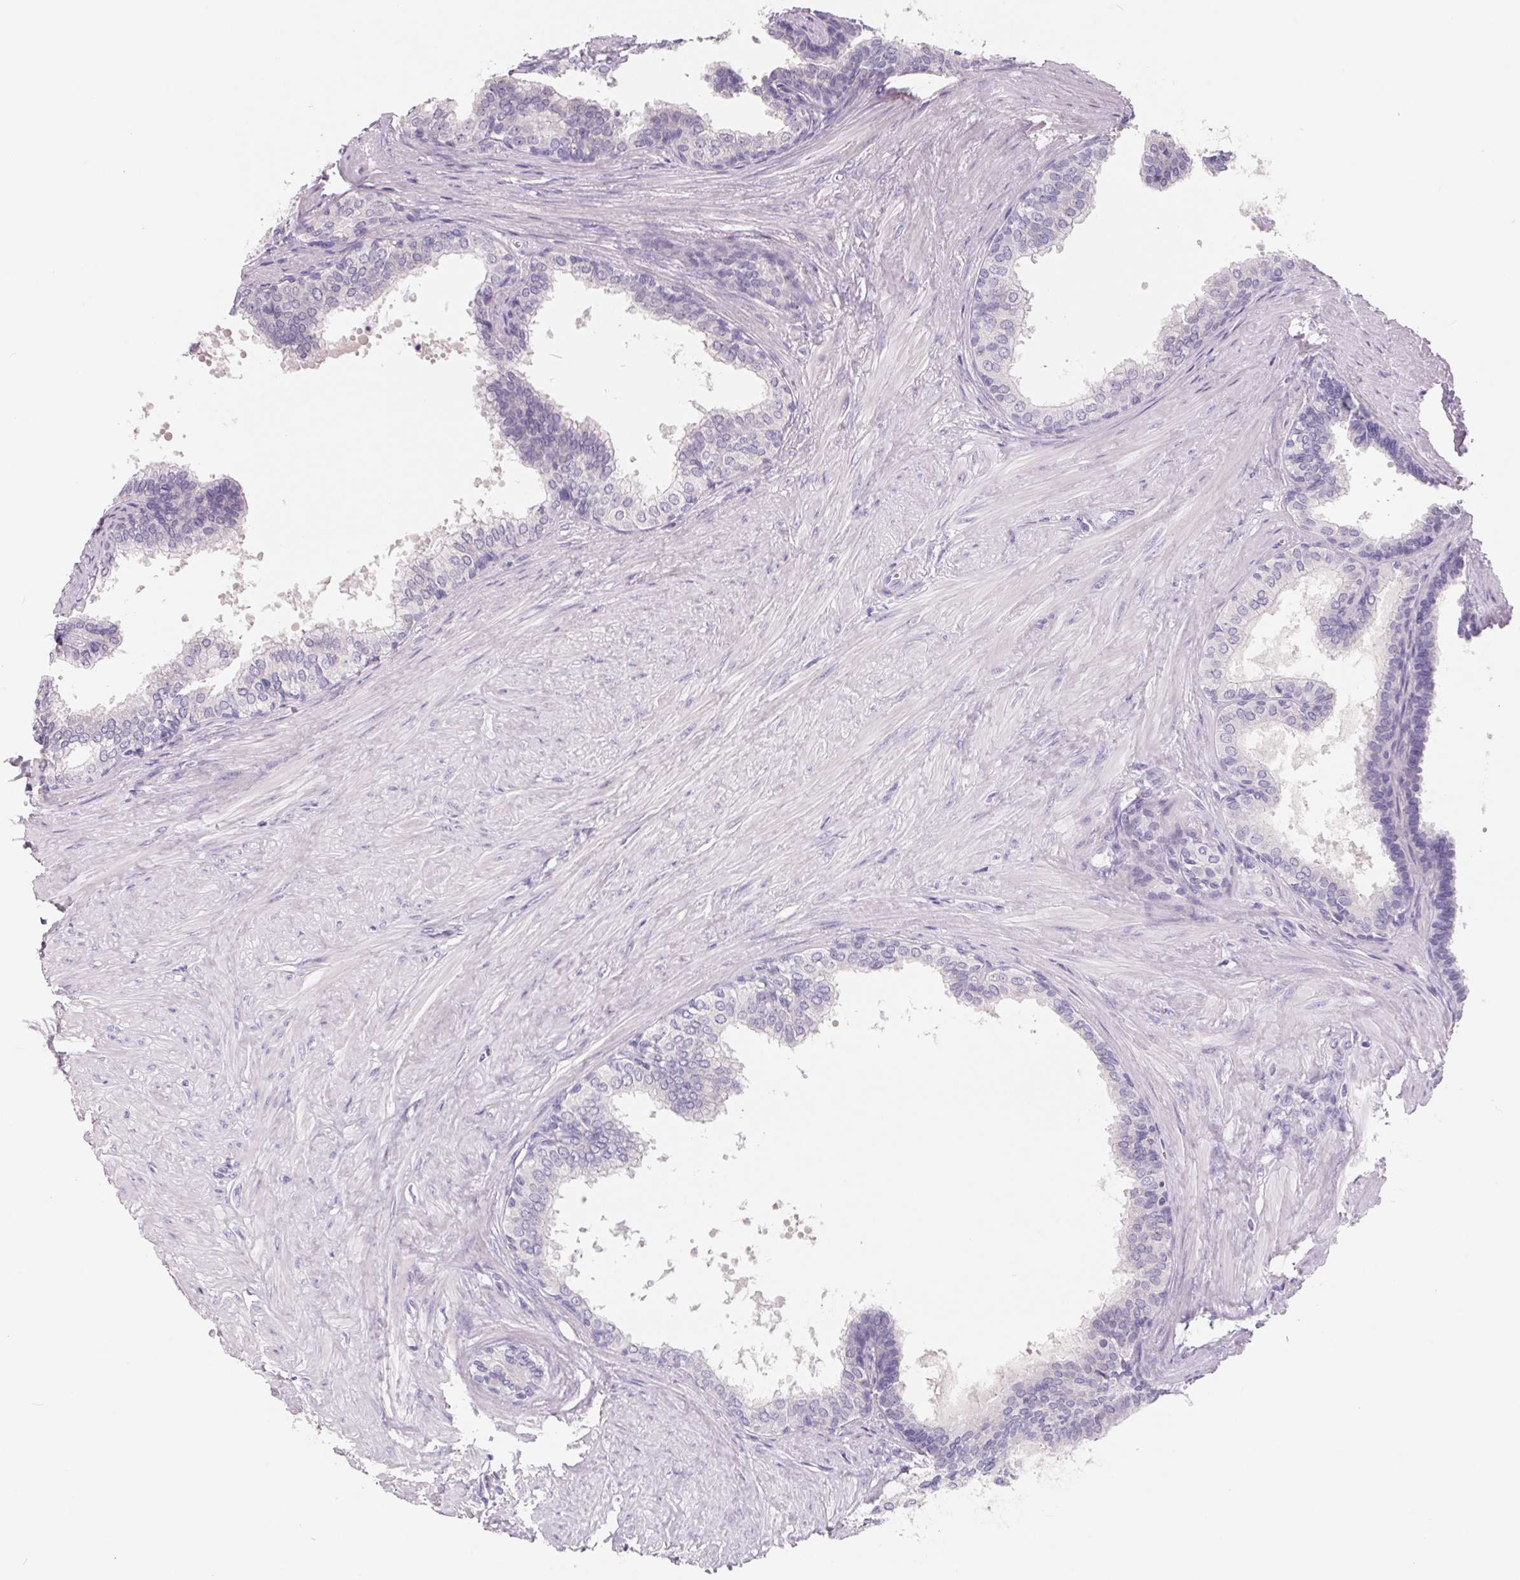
{"staining": {"intensity": "negative", "quantity": "none", "location": "none"}, "tissue": "prostate", "cell_type": "Glandular cells", "image_type": "normal", "snomed": [{"axis": "morphology", "description": "Normal tissue, NOS"}, {"axis": "topography", "description": "Prostate"}, {"axis": "topography", "description": "Peripheral nerve tissue"}], "caption": "The histopathology image shows no staining of glandular cells in normal prostate.", "gene": "FDX1", "patient": {"sex": "male", "age": 55}}